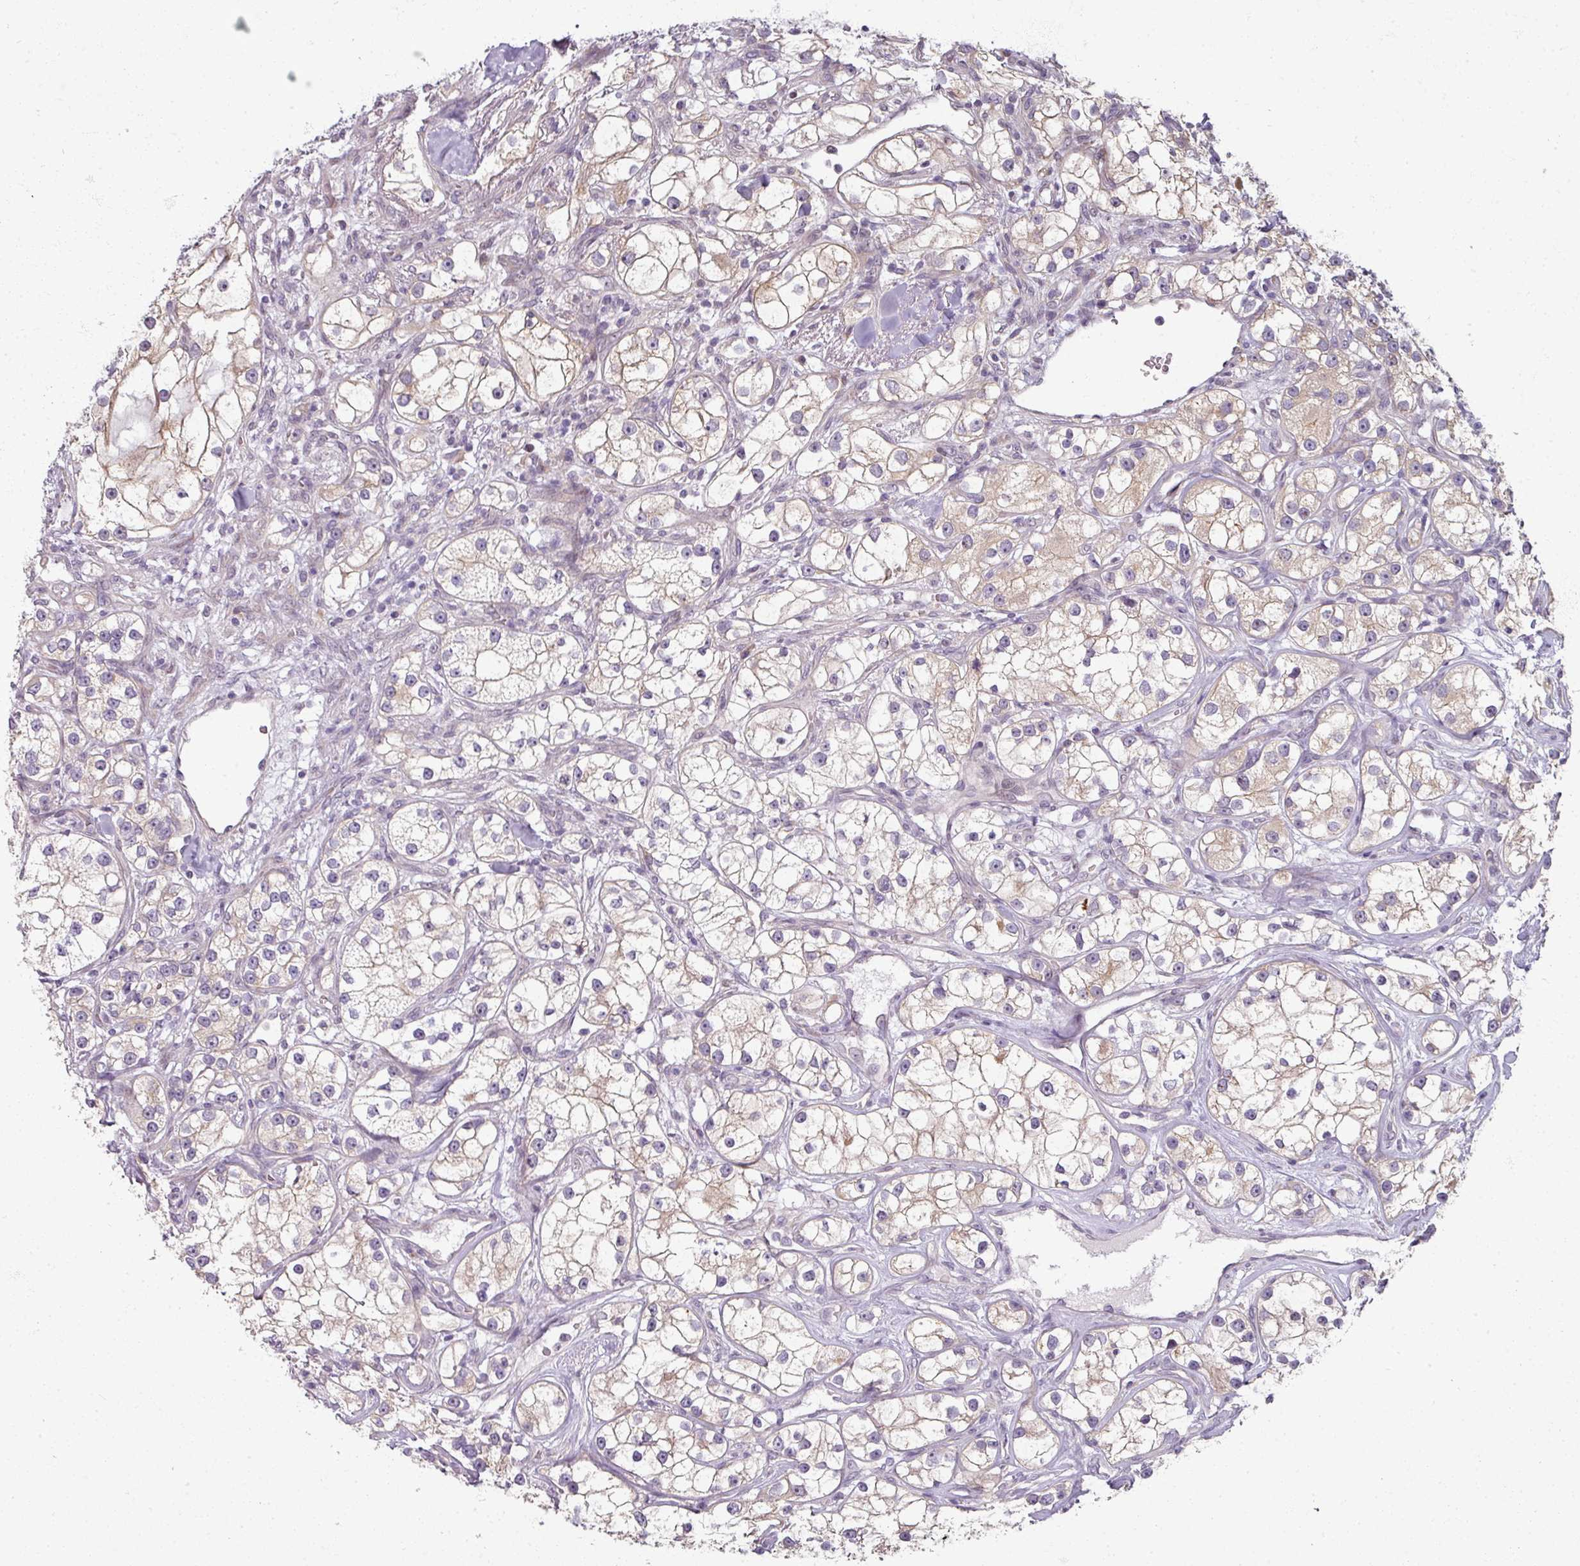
{"staining": {"intensity": "weak", "quantity": "25%-75%", "location": "cytoplasmic/membranous"}, "tissue": "renal cancer", "cell_type": "Tumor cells", "image_type": "cancer", "snomed": [{"axis": "morphology", "description": "Adenocarcinoma, NOS"}, {"axis": "topography", "description": "Kidney"}], "caption": "Adenocarcinoma (renal) stained with DAB (3,3'-diaminobenzidine) immunohistochemistry shows low levels of weak cytoplasmic/membranous positivity in approximately 25%-75% of tumor cells.", "gene": "MYMK", "patient": {"sex": "male", "age": 77}}